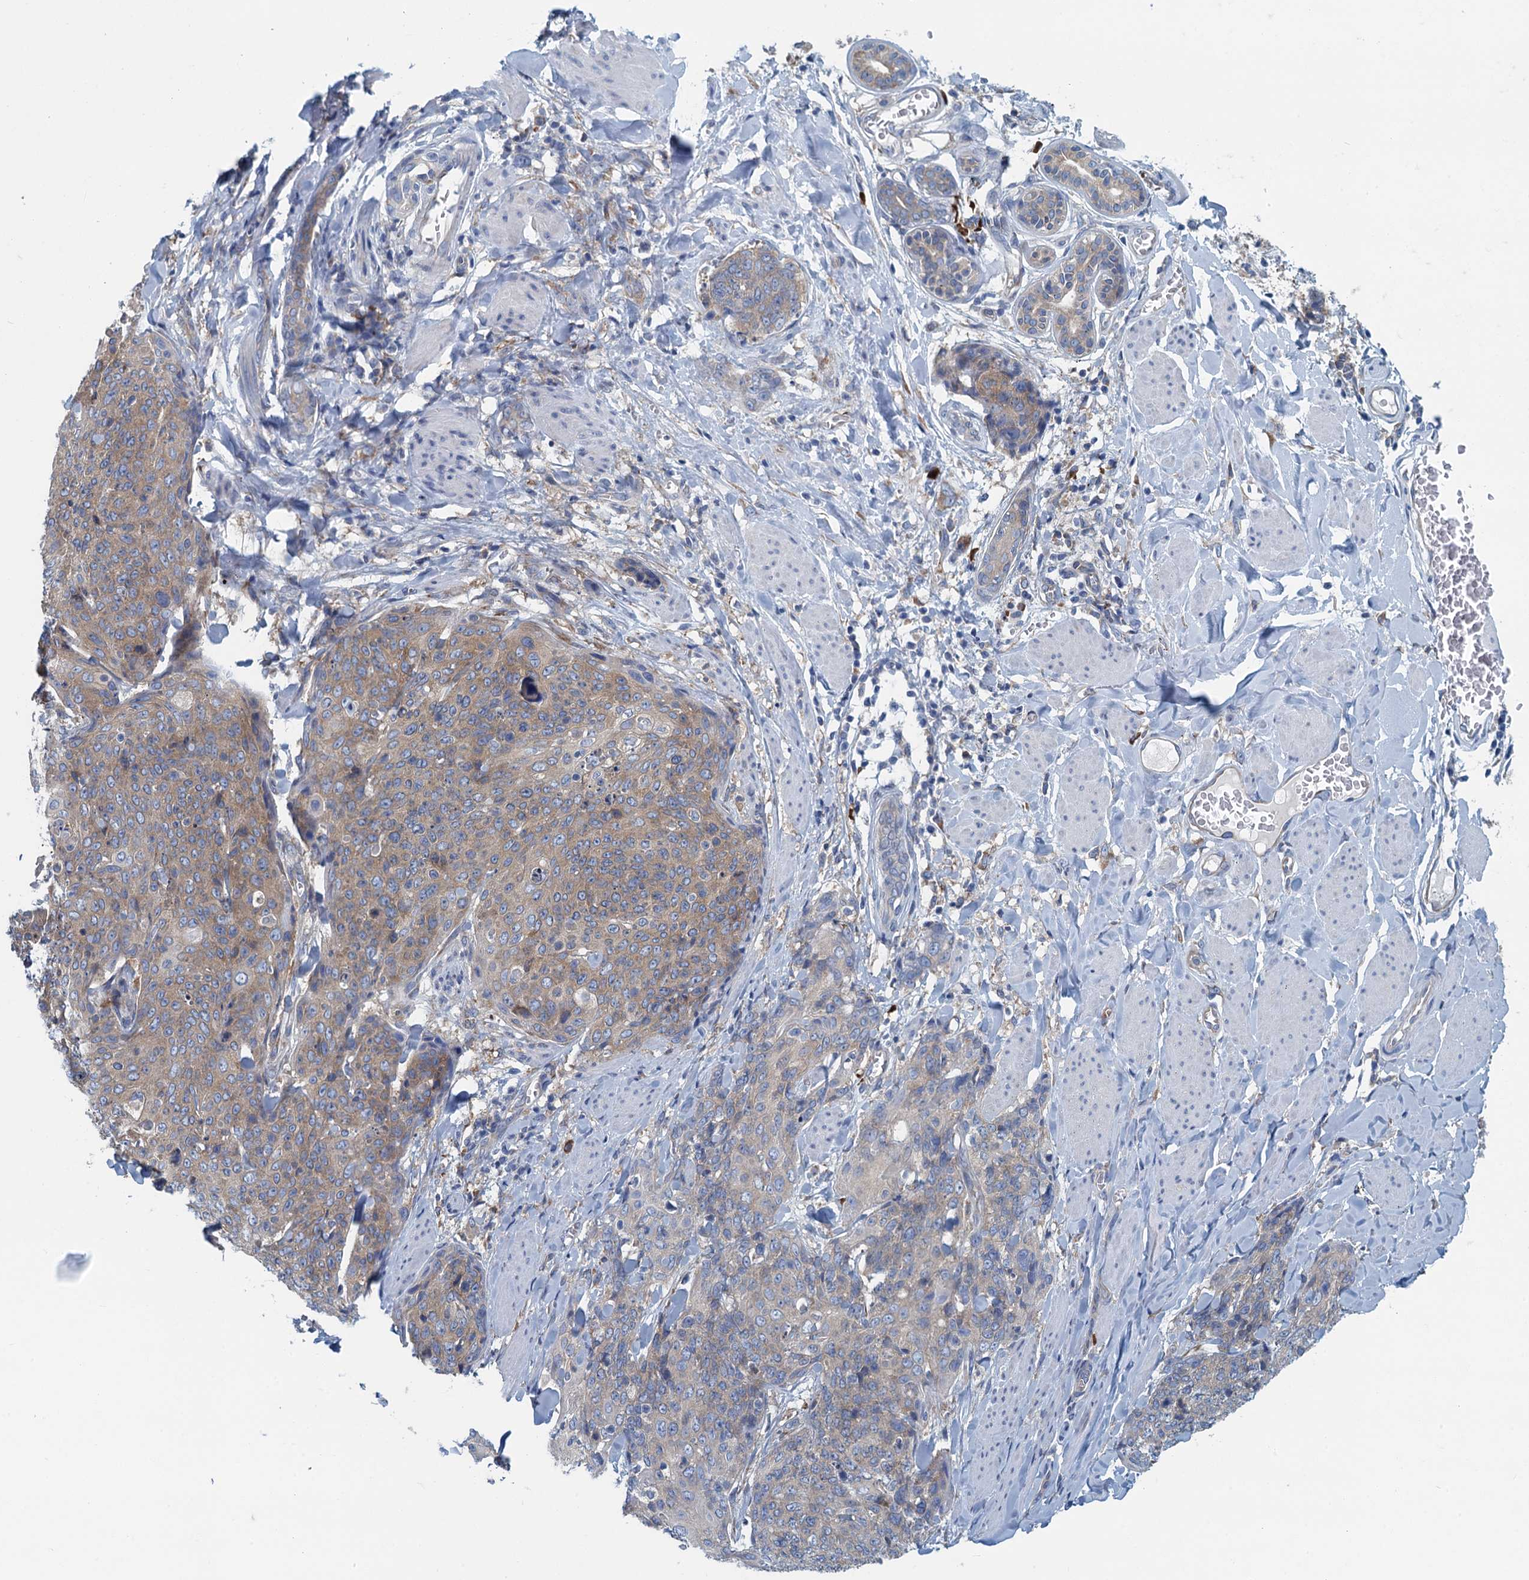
{"staining": {"intensity": "weak", "quantity": ">75%", "location": "cytoplasmic/membranous"}, "tissue": "skin cancer", "cell_type": "Tumor cells", "image_type": "cancer", "snomed": [{"axis": "morphology", "description": "Squamous cell carcinoma, NOS"}, {"axis": "topography", "description": "Skin"}, {"axis": "topography", "description": "Vulva"}], "caption": "Protein staining of squamous cell carcinoma (skin) tissue reveals weak cytoplasmic/membranous staining in approximately >75% of tumor cells.", "gene": "MYDGF", "patient": {"sex": "female", "age": 85}}